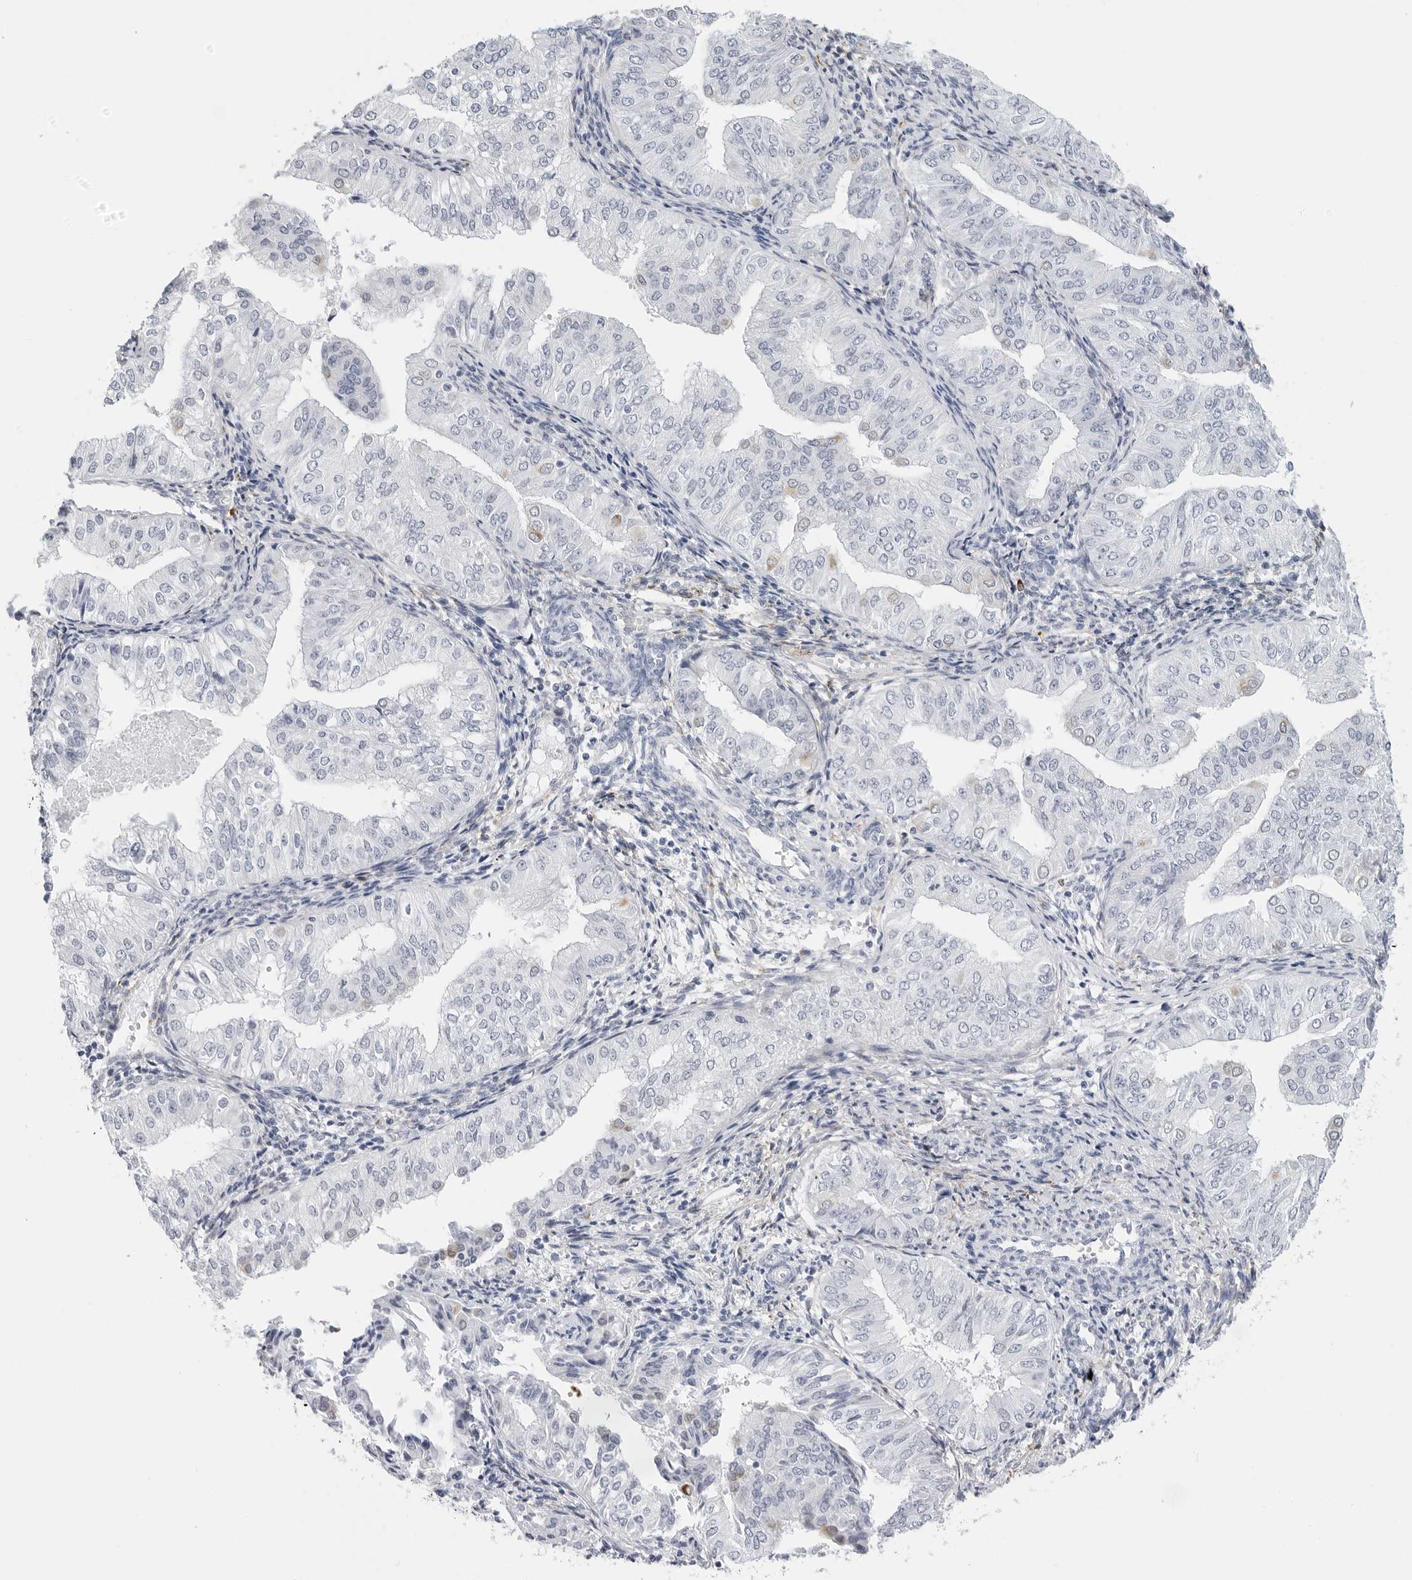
{"staining": {"intensity": "weak", "quantity": "<25%", "location": "cytoplasmic/membranous"}, "tissue": "endometrial cancer", "cell_type": "Tumor cells", "image_type": "cancer", "snomed": [{"axis": "morphology", "description": "Normal tissue, NOS"}, {"axis": "morphology", "description": "Adenocarcinoma, NOS"}, {"axis": "topography", "description": "Endometrium"}], "caption": "This is an IHC histopathology image of adenocarcinoma (endometrial). There is no staining in tumor cells.", "gene": "HSPB7", "patient": {"sex": "female", "age": 53}}